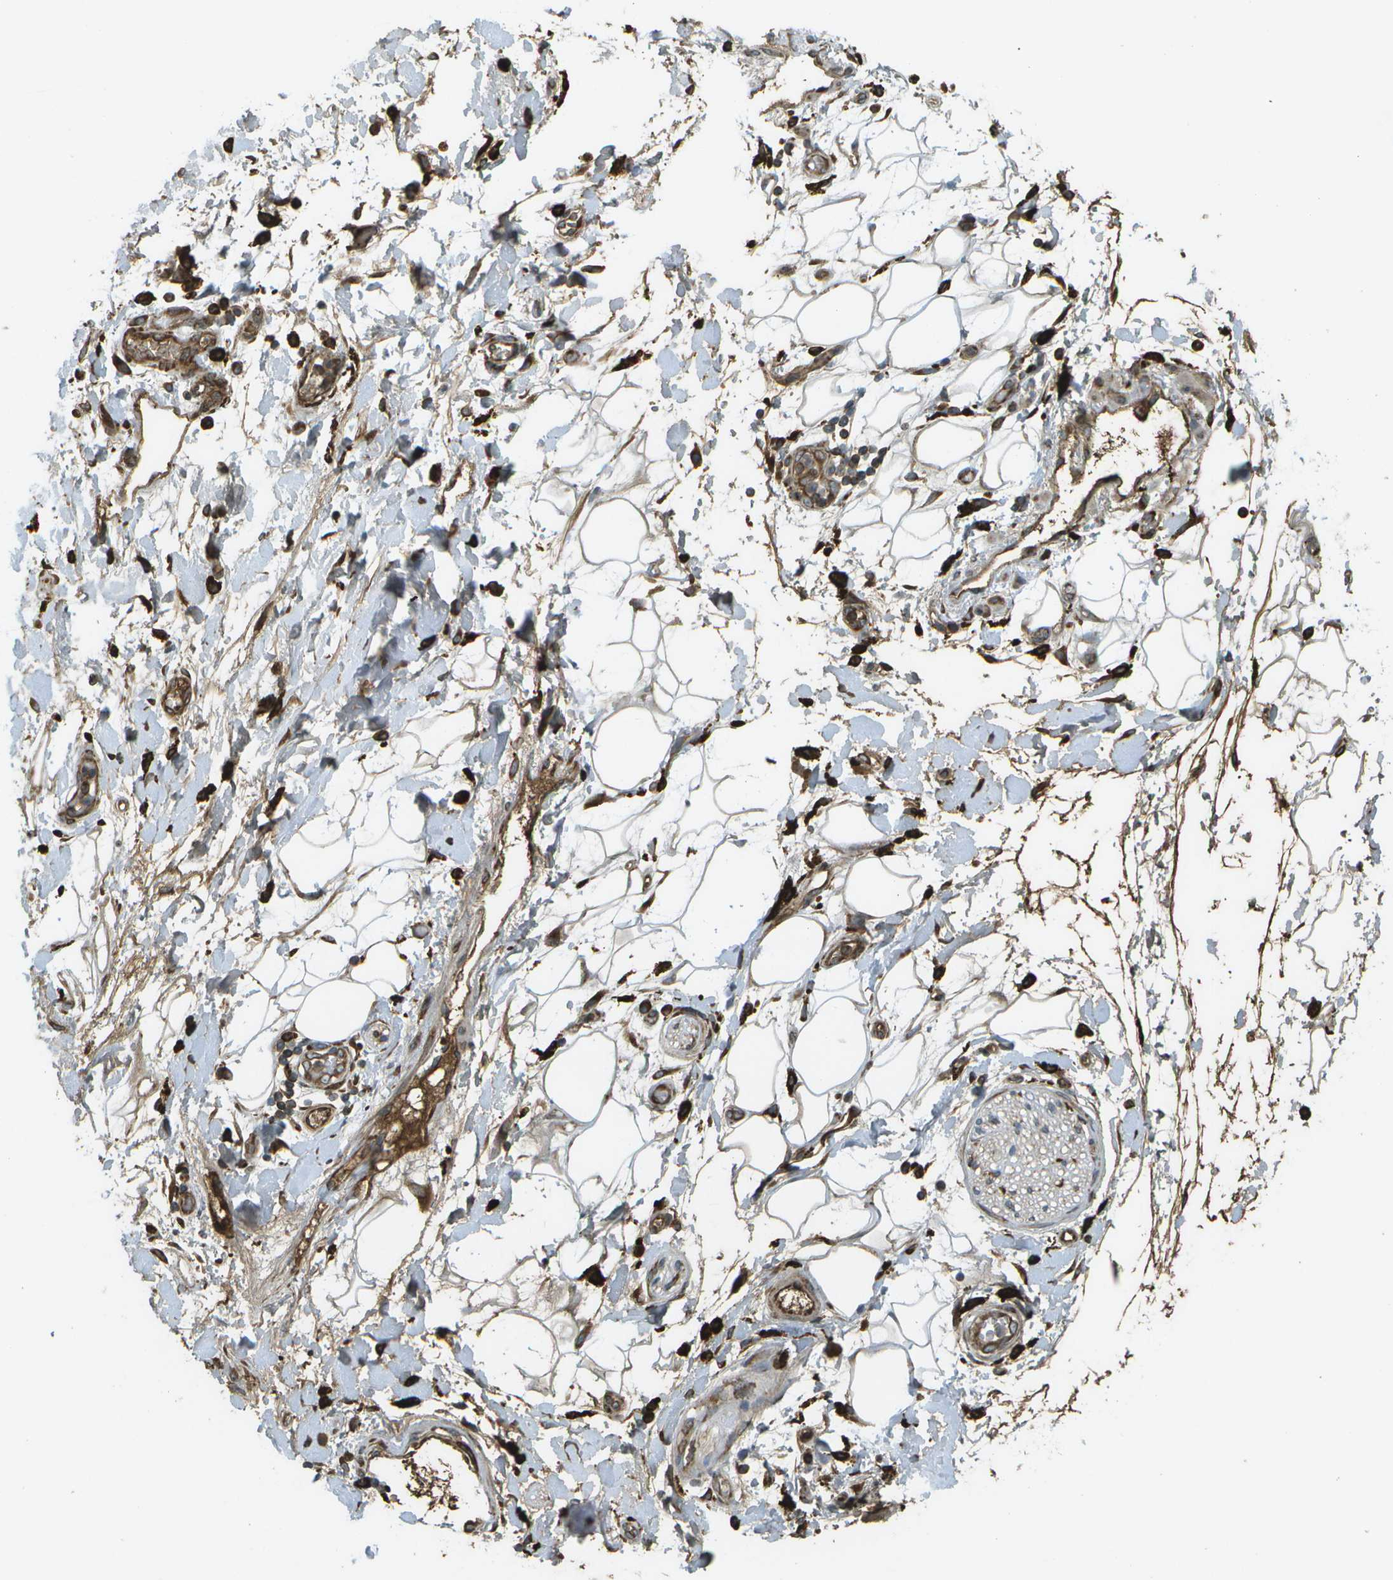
{"staining": {"intensity": "moderate", "quantity": "<25%", "location": "cytoplasmic/membranous"}, "tissue": "adipose tissue", "cell_type": "Adipocytes", "image_type": "normal", "snomed": [{"axis": "morphology", "description": "Normal tissue, NOS"}, {"axis": "morphology", "description": "Adenocarcinoma, NOS"}, {"axis": "topography", "description": "Duodenum"}, {"axis": "topography", "description": "Peripheral nerve tissue"}], "caption": "Protein expression by IHC reveals moderate cytoplasmic/membranous expression in about <25% of adipocytes in normal adipose tissue.", "gene": "USP30", "patient": {"sex": "female", "age": 60}}